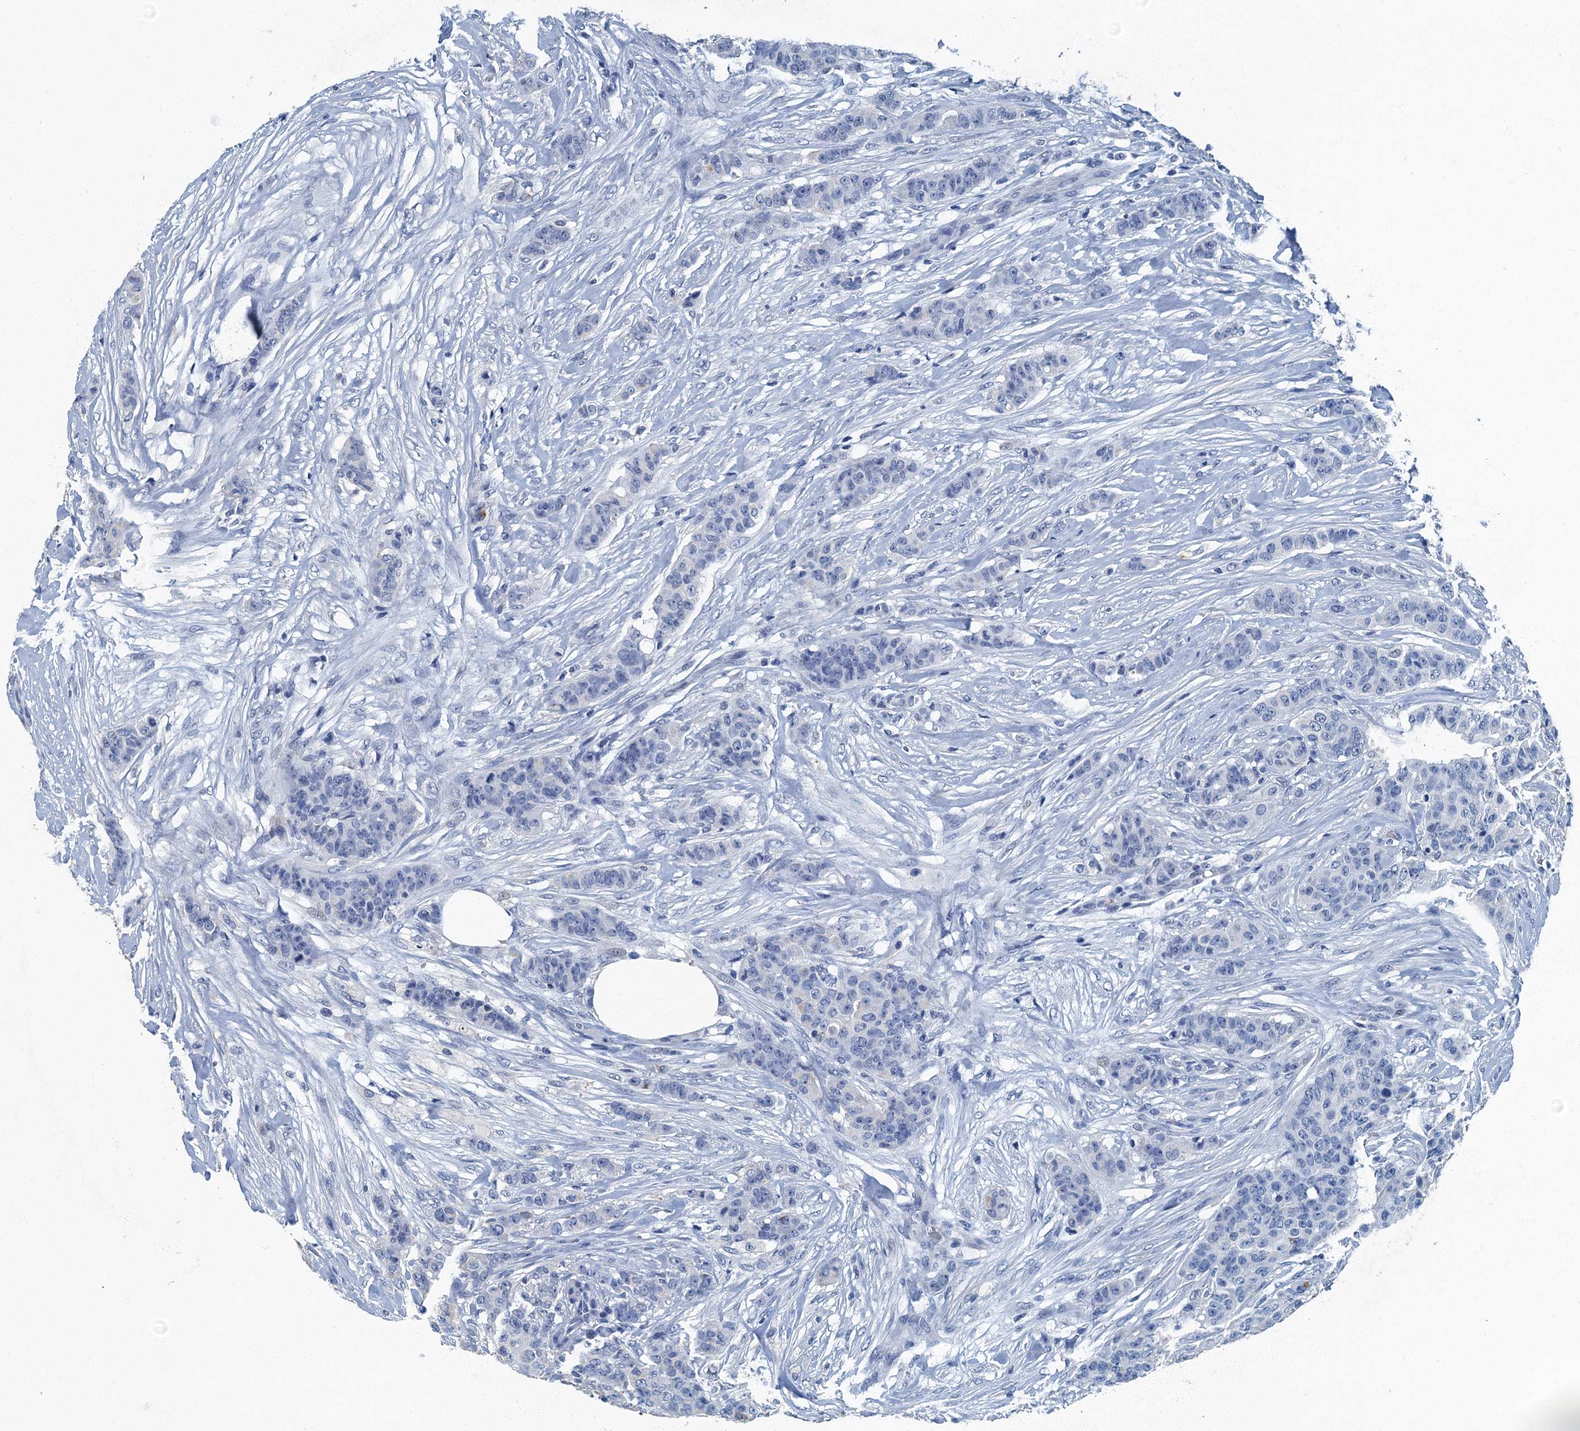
{"staining": {"intensity": "negative", "quantity": "none", "location": "none"}, "tissue": "breast cancer", "cell_type": "Tumor cells", "image_type": "cancer", "snomed": [{"axis": "morphology", "description": "Duct carcinoma"}, {"axis": "topography", "description": "Breast"}], "caption": "Tumor cells show no significant positivity in breast cancer. (Brightfield microscopy of DAB (3,3'-diaminobenzidine) immunohistochemistry (IHC) at high magnification).", "gene": "GADL1", "patient": {"sex": "female", "age": 40}}